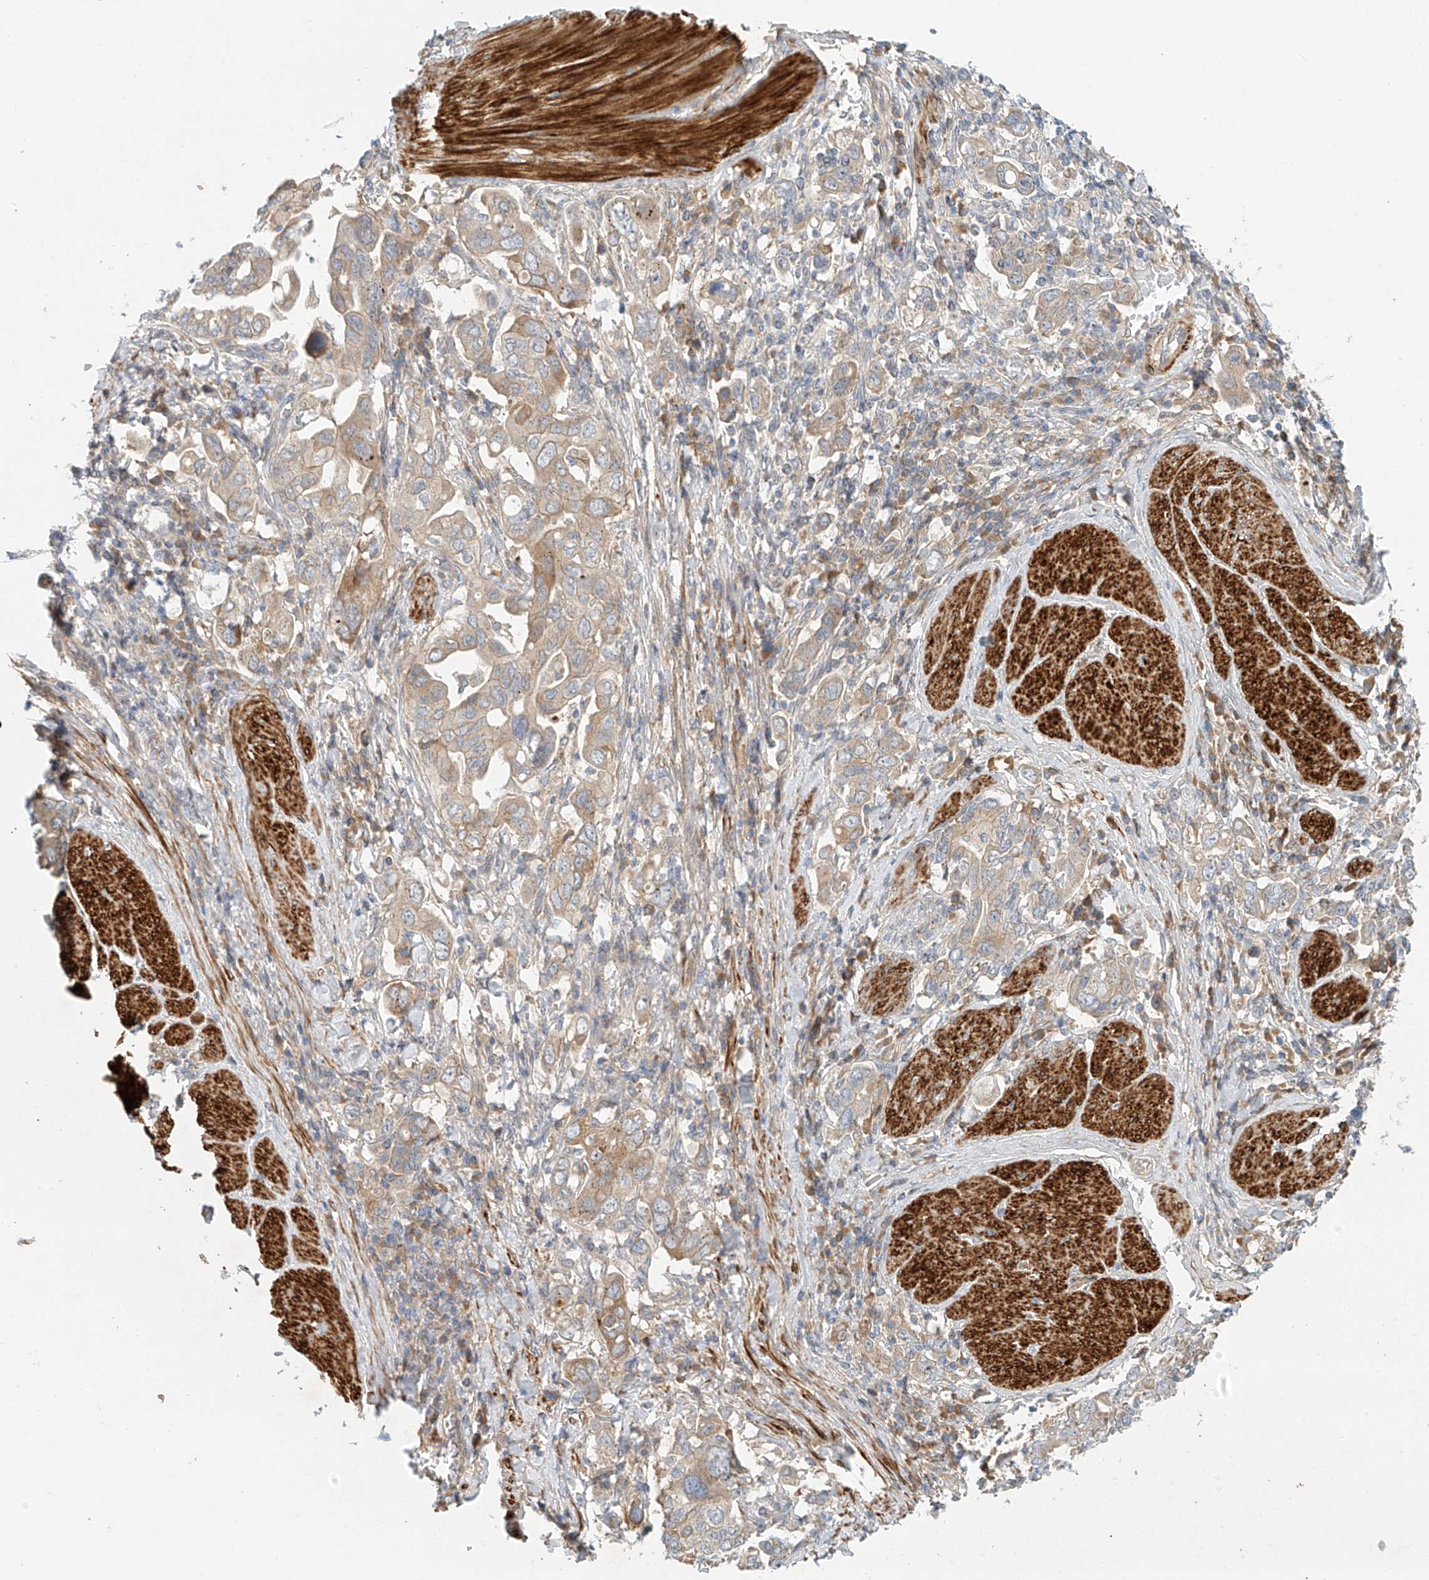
{"staining": {"intensity": "weak", "quantity": "25%-75%", "location": "cytoplasmic/membranous"}, "tissue": "stomach cancer", "cell_type": "Tumor cells", "image_type": "cancer", "snomed": [{"axis": "morphology", "description": "Adenocarcinoma, NOS"}, {"axis": "topography", "description": "Stomach, upper"}], "caption": "Adenocarcinoma (stomach) stained for a protein (brown) shows weak cytoplasmic/membranous positive expression in approximately 25%-75% of tumor cells.", "gene": "LYRM9", "patient": {"sex": "male", "age": 62}}